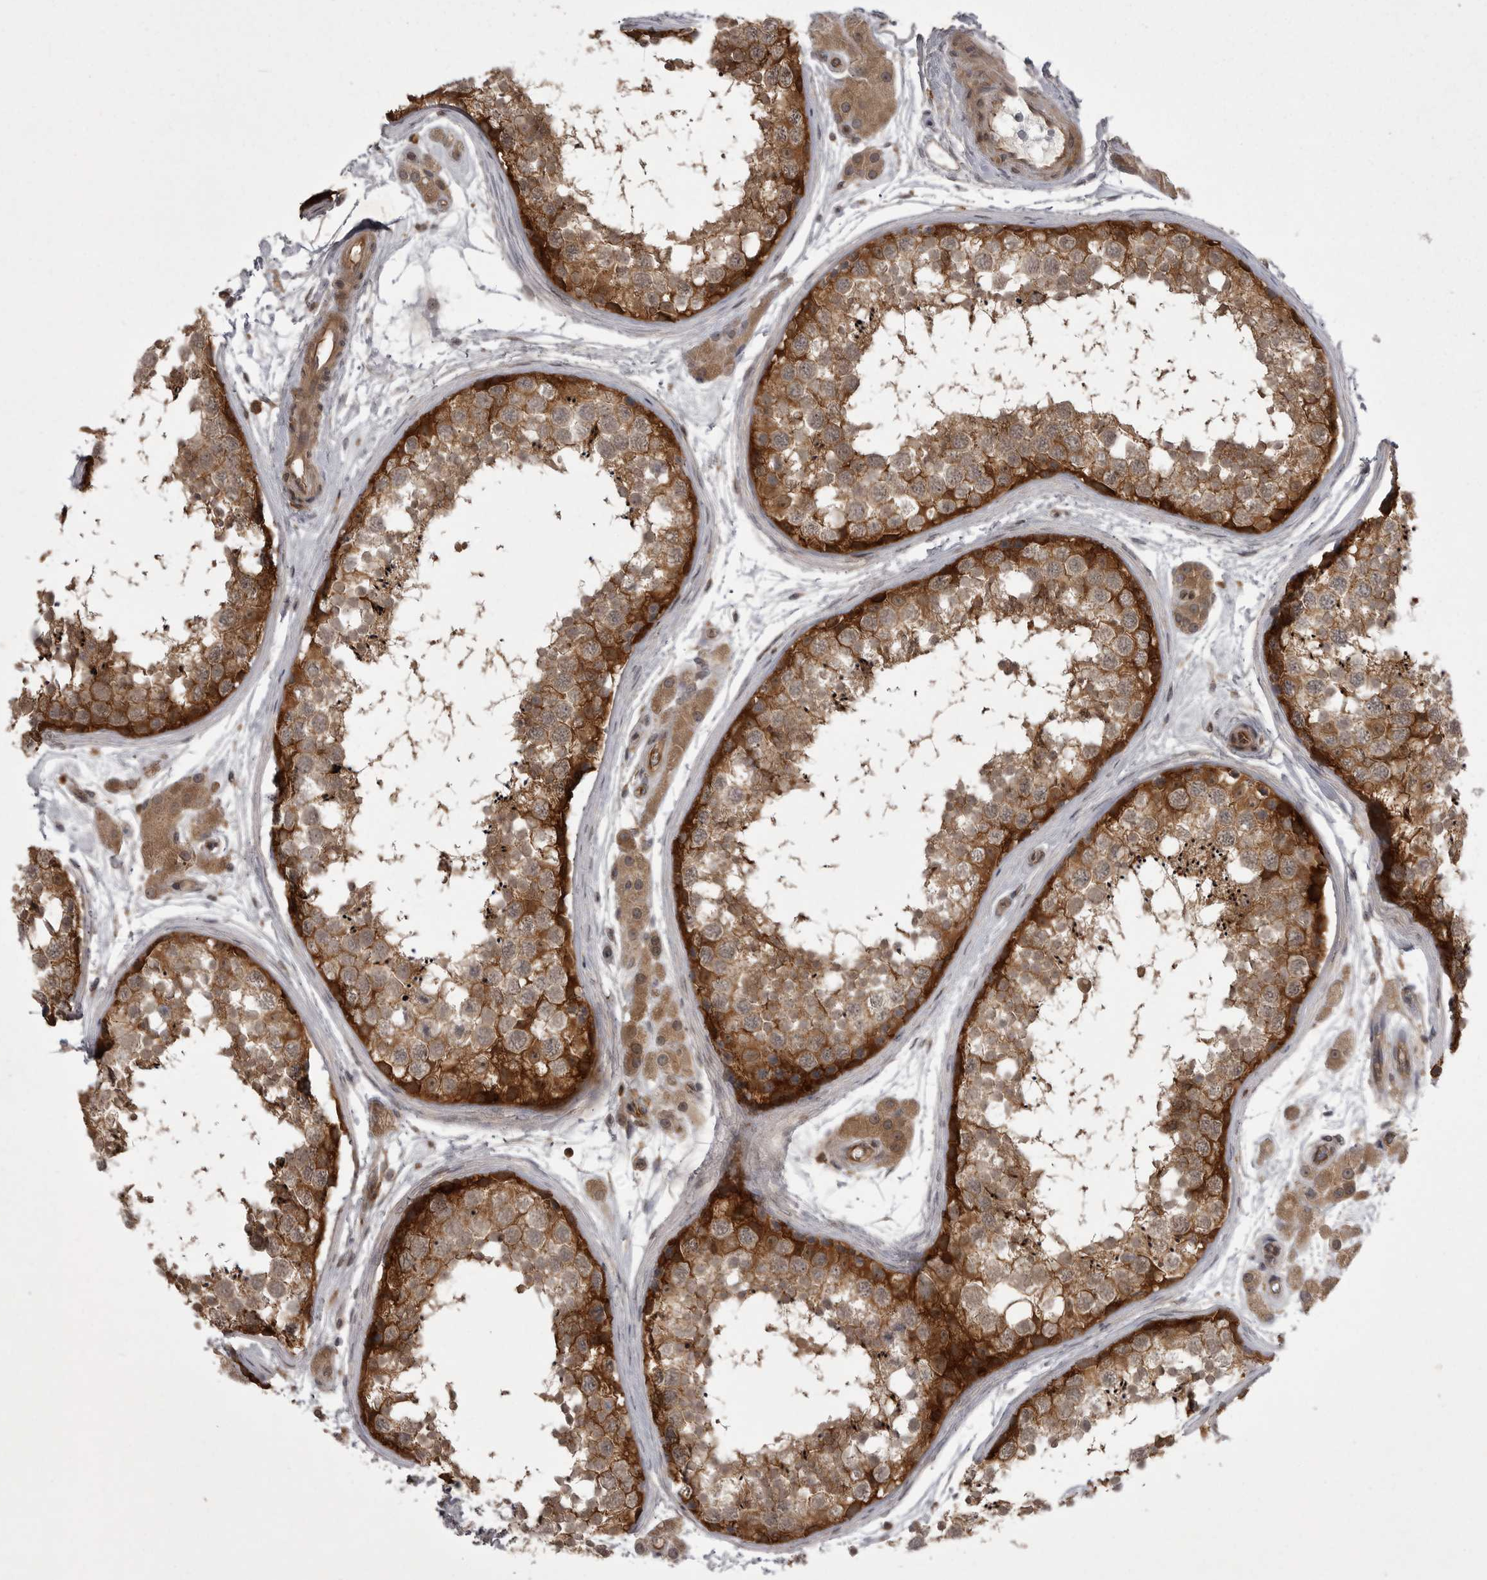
{"staining": {"intensity": "strong", "quantity": "25%-75%", "location": "cytoplasmic/membranous"}, "tissue": "testis", "cell_type": "Cells in seminiferous ducts", "image_type": "normal", "snomed": [{"axis": "morphology", "description": "Normal tissue, NOS"}, {"axis": "topography", "description": "Testis"}], "caption": "Protein expression by IHC exhibits strong cytoplasmic/membranous positivity in about 25%-75% of cells in seminiferous ducts in benign testis.", "gene": "STK24", "patient": {"sex": "male", "age": 56}}